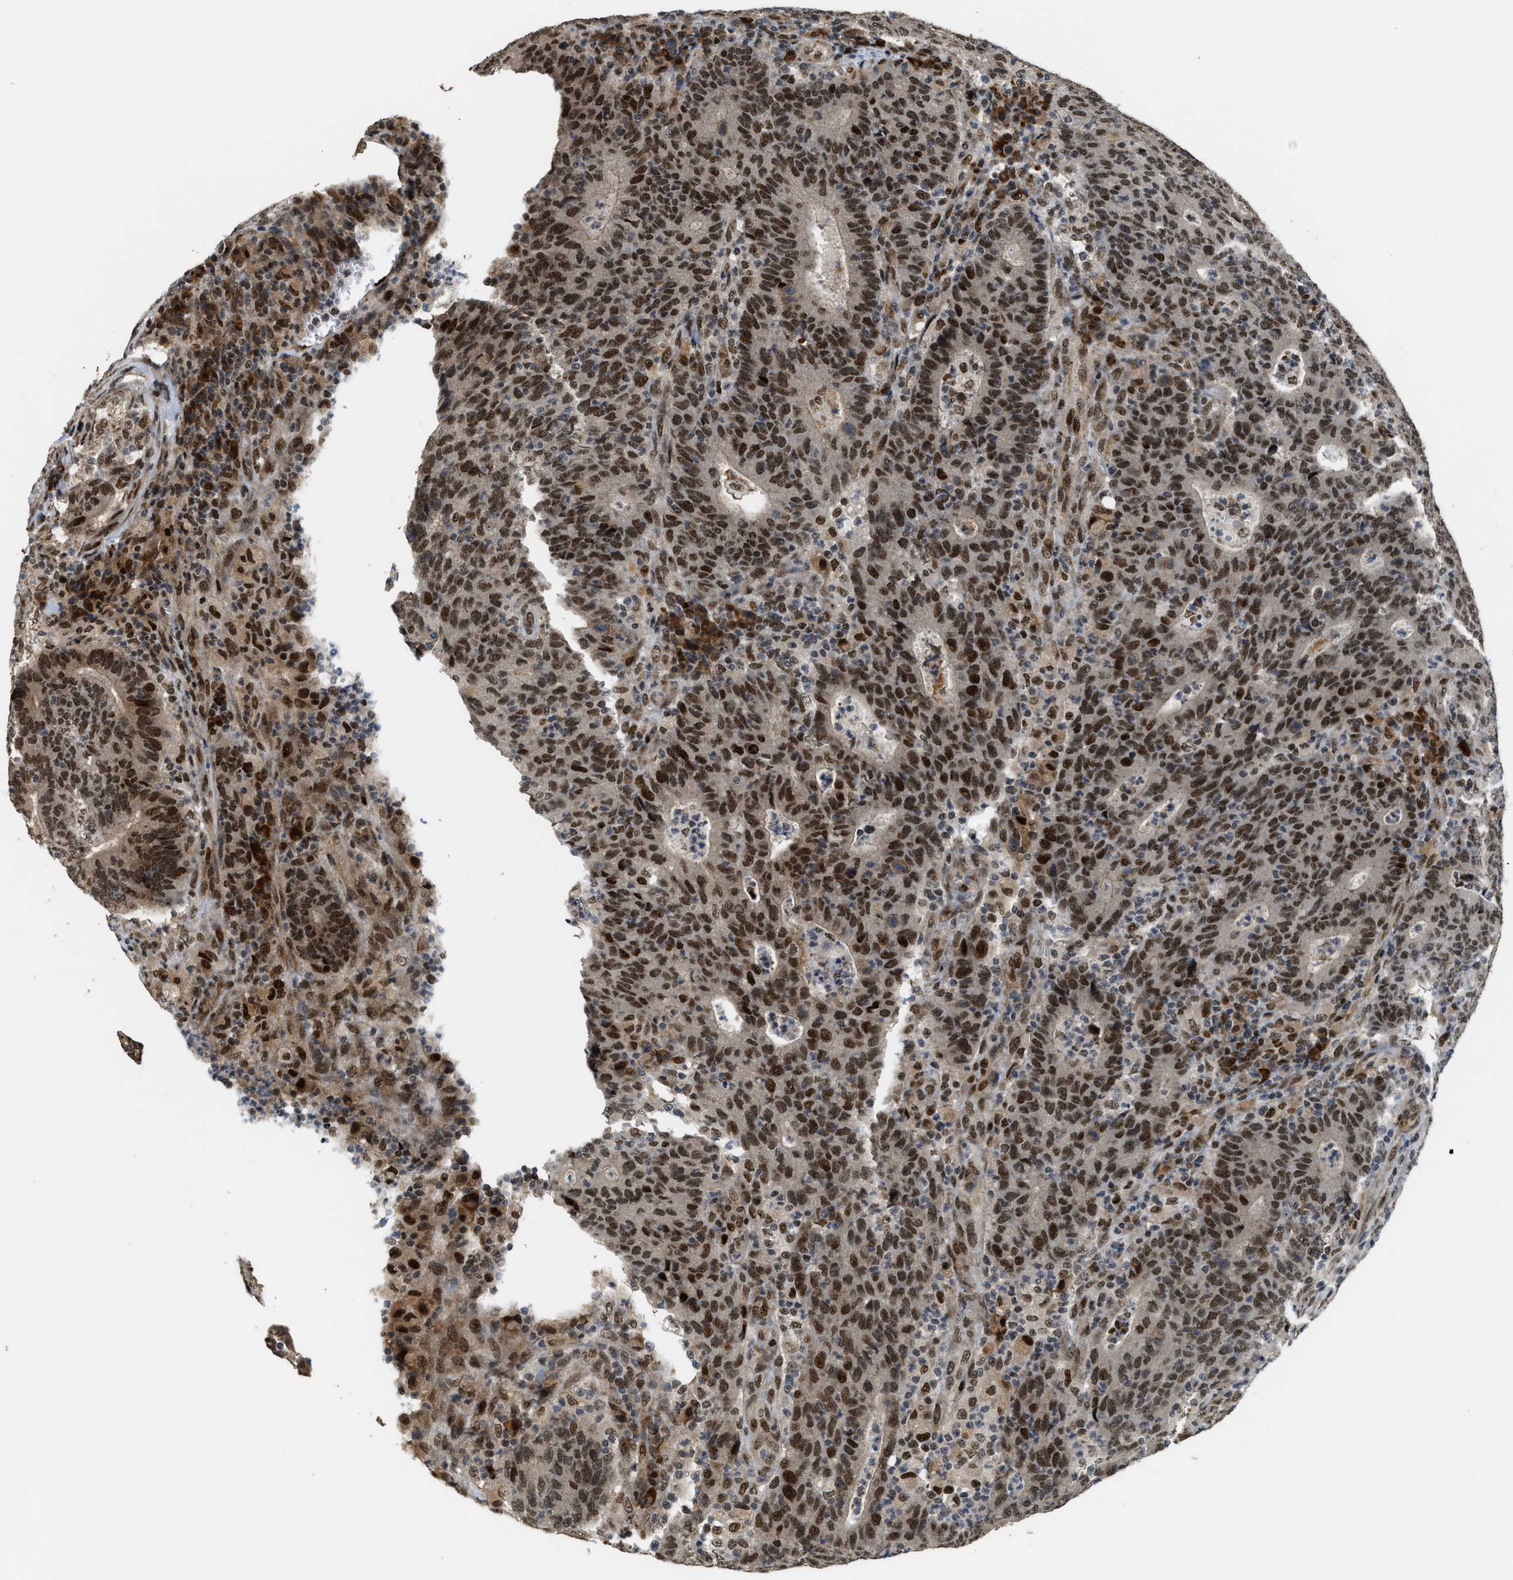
{"staining": {"intensity": "strong", "quantity": ">75%", "location": "nuclear"}, "tissue": "colorectal cancer", "cell_type": "Tumor cells", "image_type": "cancer", "snomed": [{"axis": "morphology", "description": "Adenocarcinoma, NOS"}, {"axis": "topography", "description": "Colon"}], "caption": "Immunohistochemistry photomicrograph of neoplastic tissue: human colorectal adenocarcinoma stained using immunohistochemistry reveals high levels of strong protein expression localized specifically in the nuclear of tumor cells, appearing as a nuclear brown color.", "gene": "SERTAD2", "patient": {"sex": "female", "age": 75}}